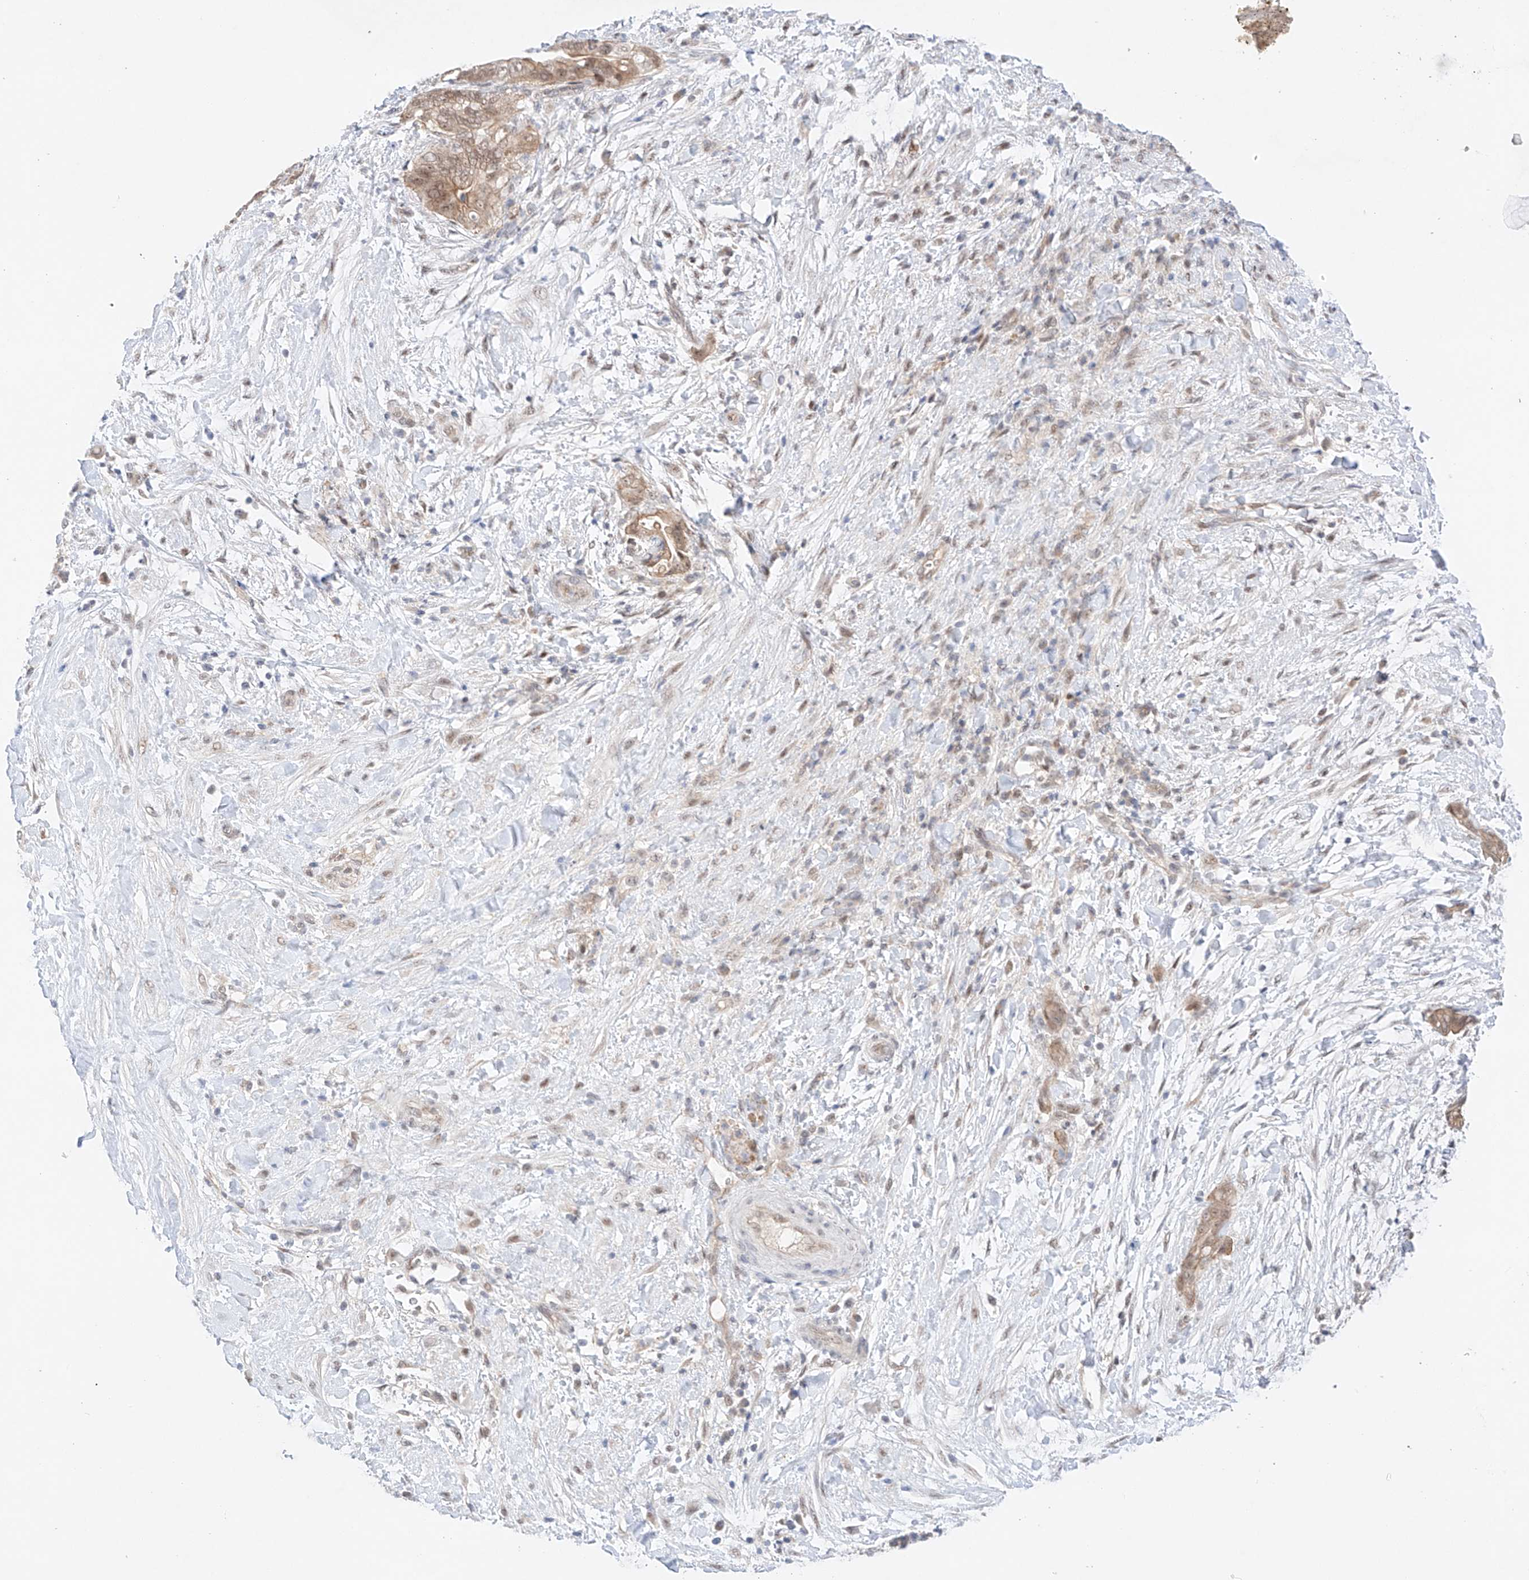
{"staining": {"intensity": "weak", "quantity": ">75%", "location": "cytoplasmic/membranous,nuclear"}, "tissue": "pancreatic cancer", "cell_type": "Tumor cells", "image_type": "cancer", "snomed": [{"axis": "morphology", "description": "Adenocarcinoma, NOS"}, {"axis": "topography", "description": "Pancreas"}], "caption": "This is a photomicrograph of immunohistochemistry staining of pancreatic cancer (adenocarcinoma), which shows weak positivity in the cytoplasmic/membranous and nuclear of tumor cells.", "gene": "IL22RA2", "patient": {"sex": "male", "age": 75}}